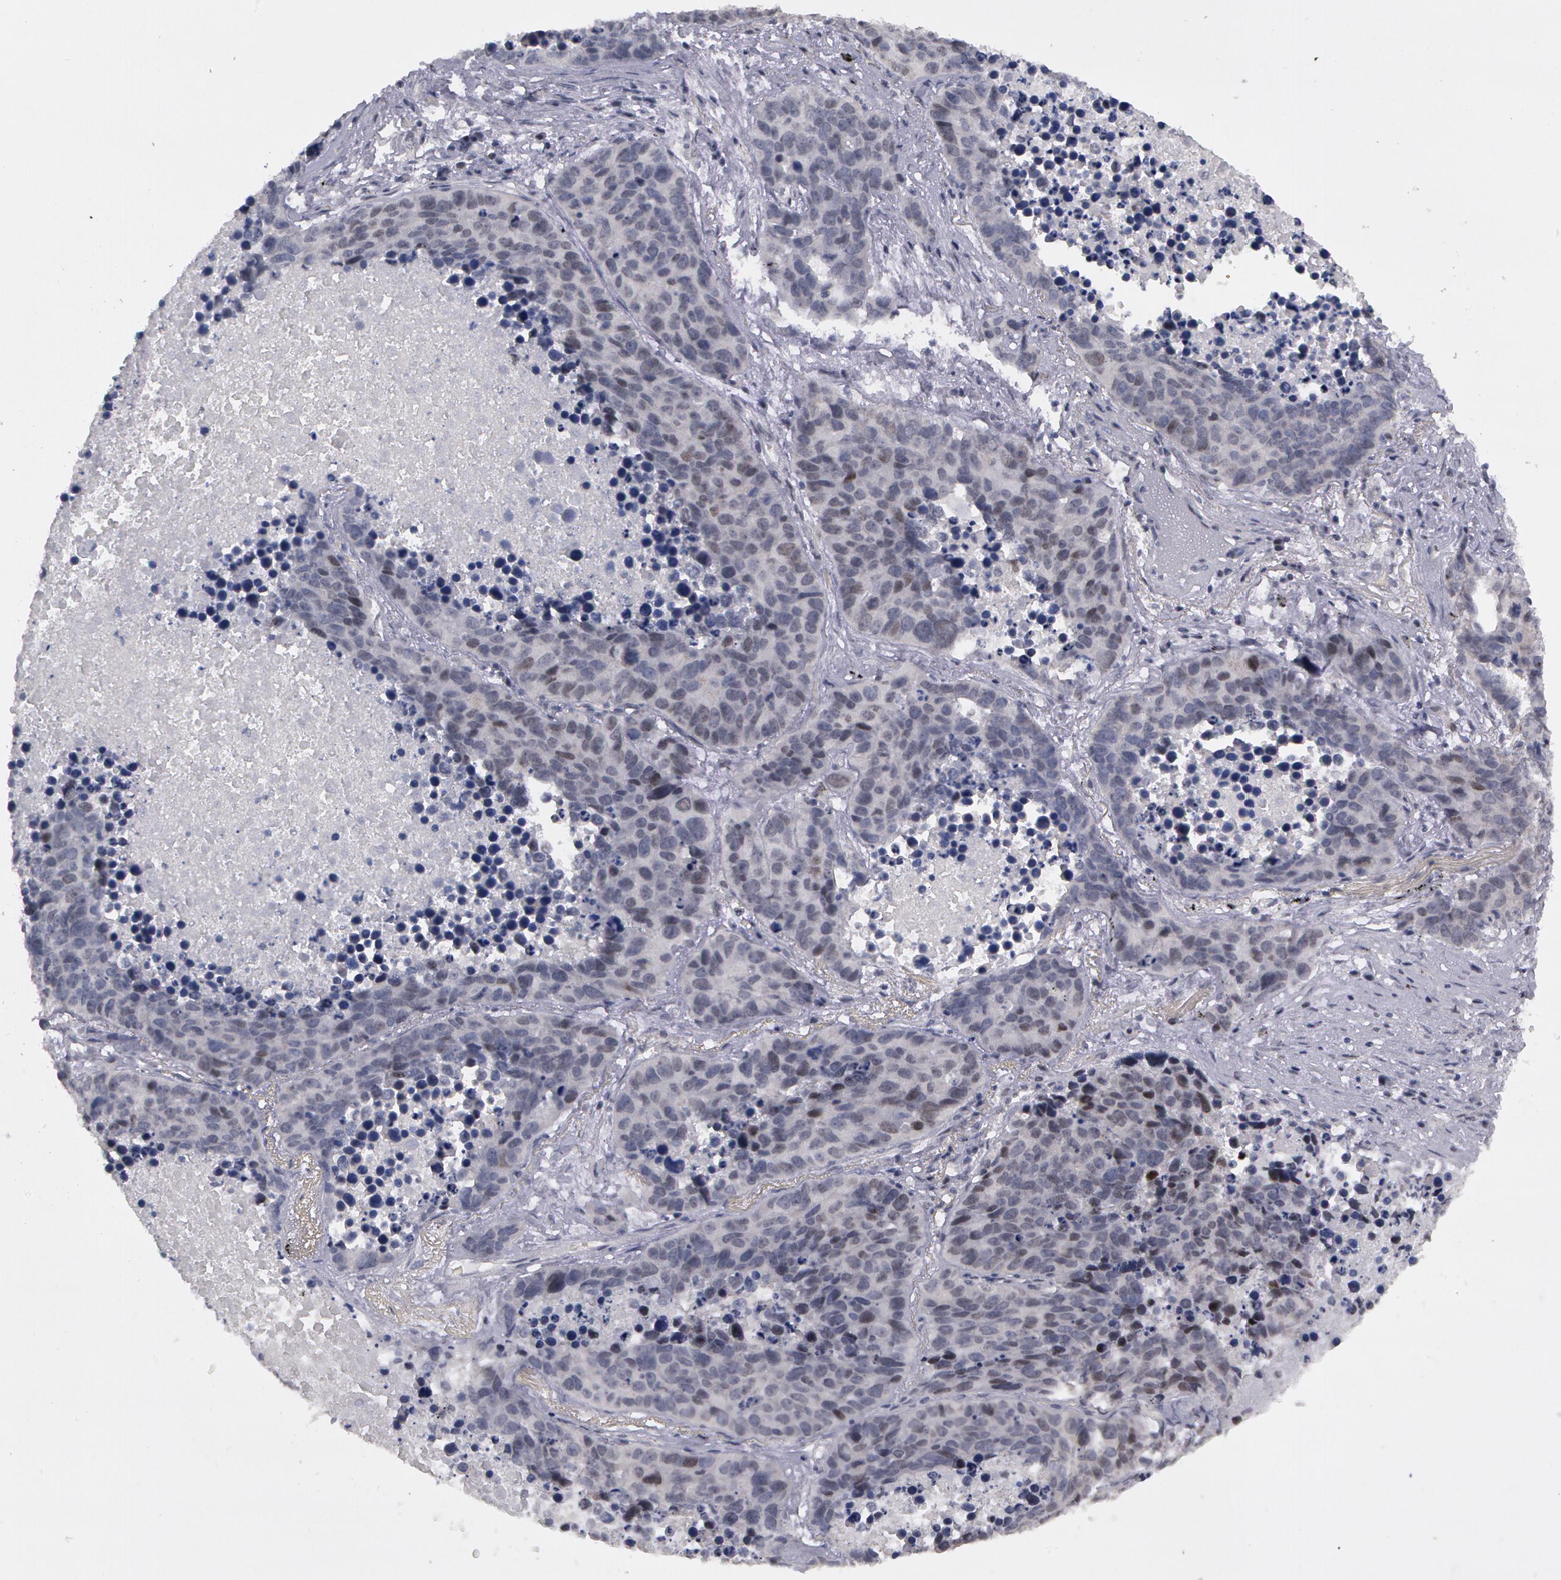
{"staining": {"intensity": "negative", "quantity": "none", "location": "none"}, "tissue": "lung cancer", "cell_type": "Tumor cells", "image_type": "cancer", "snomed": [{"axis": "morphology", "description": "Carcinoid, malignant, NOS"}, {"axis": "topography", "description": "Lung"}], "caption": "This is a photomicrograph of immunohistochemistry staining of lung carcinoid (malignant), which shows no expression in tumor cells.", "gene": "PRICKLE1", "patient": {"sex": "male", "age": 60}}